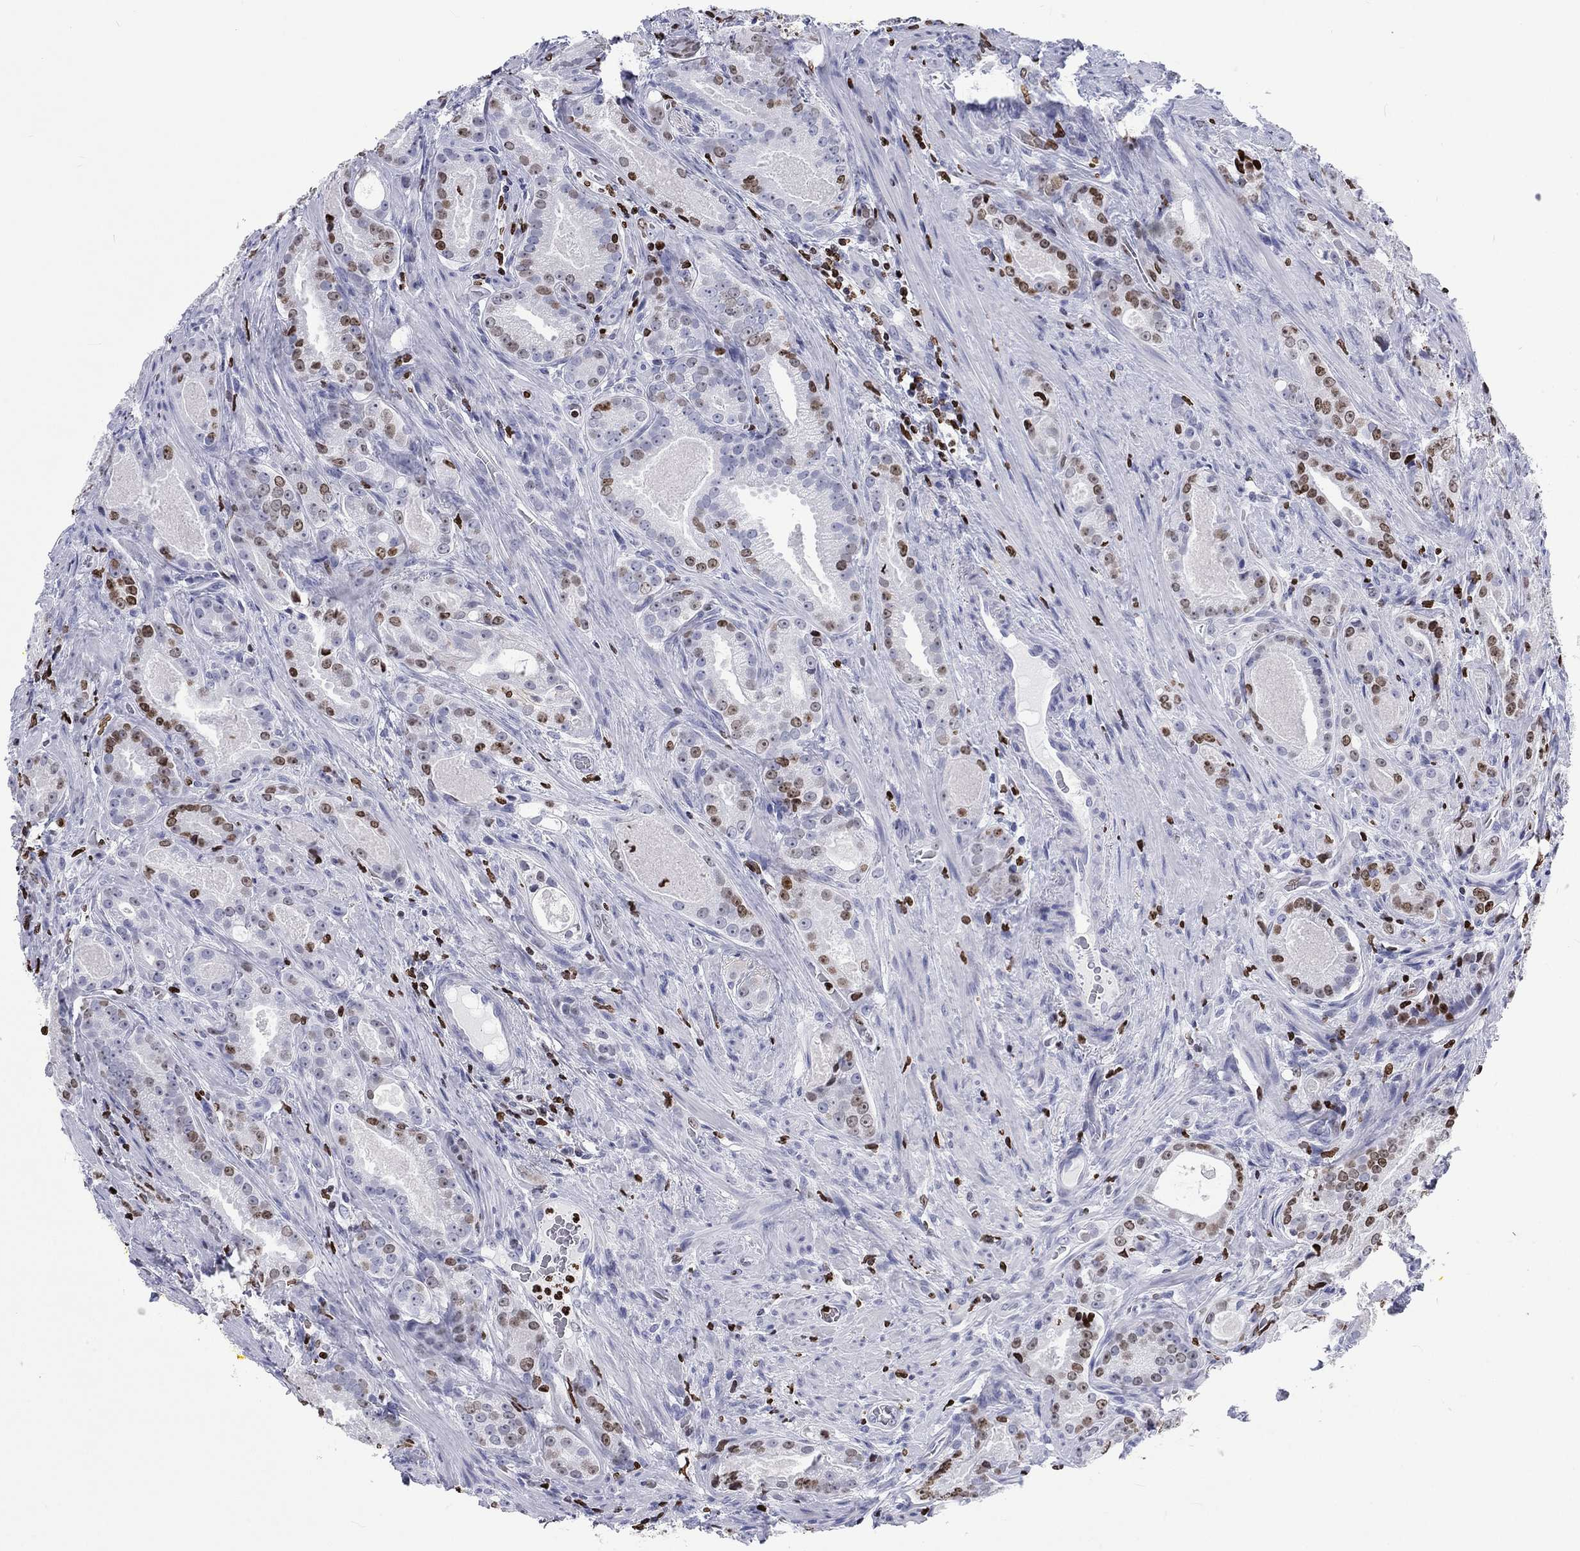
{"staining": {"intensity": "moderate", "quantity": "<25%", "location": "nuclear"}, "tissue": "prostate cancer", "cell_type": "Tumor cells", "image_type": "cancer", "snomed": [{"axis": "morphology", "description": "Adenocarcinoma, NOS"}, {"axis": "topography", "description": "Prostate"}], "caption": "Adenocarcinoma (prostate) stained for a protein (brown) exhibits moderate nuclear positive expression in about <25% of tumor cells.", "gene": "H1-5", "patient": {"sex": "male", "age": 61}}